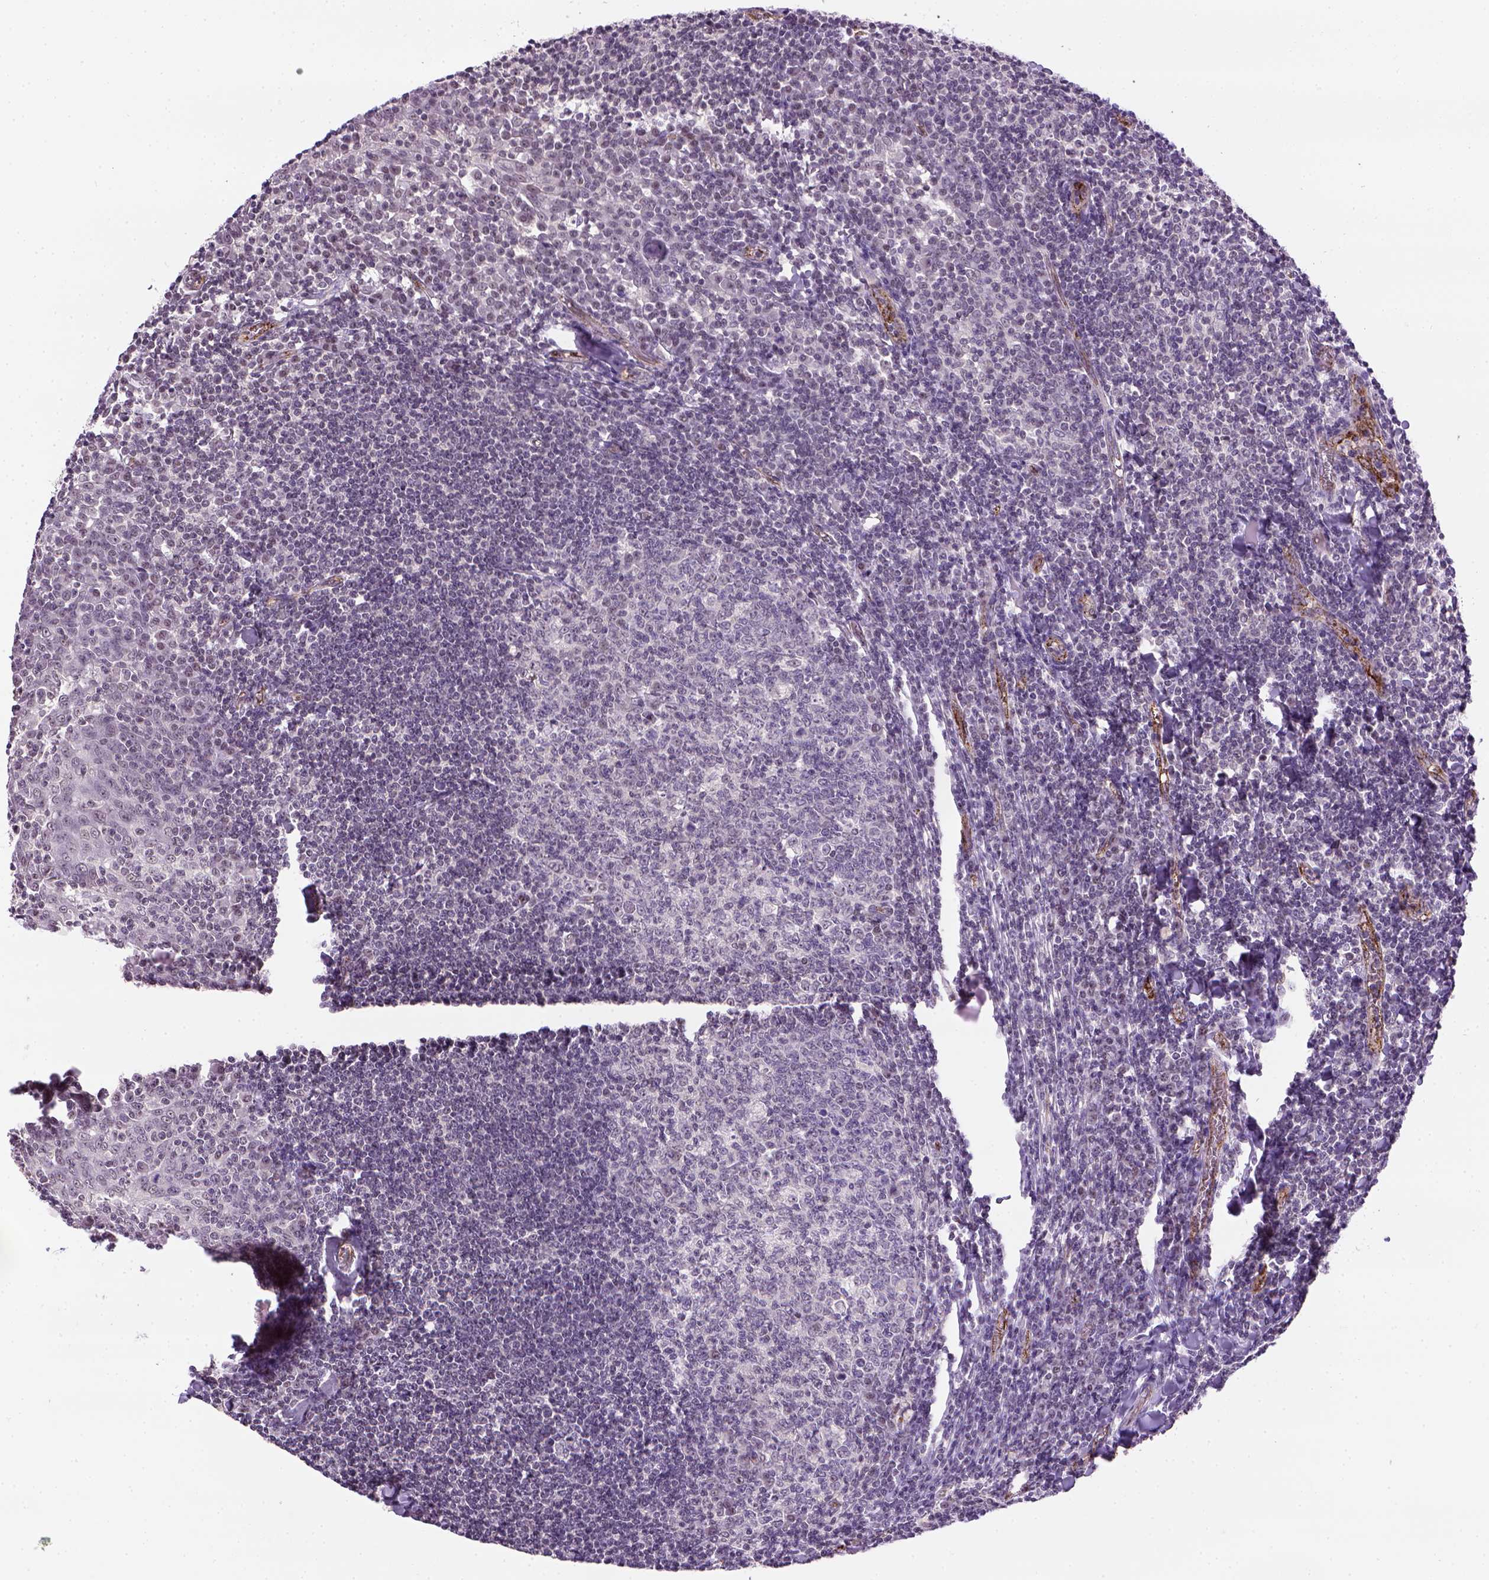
{"staining": {"intensity": "negative", "quantity": "none", "location": "none"}, "tissue": "tonsil", "cell_type": "Germinal center cells", "image_type": "normal", "snomed": [{"axis": "morphology", "description": "Normal tissue, NOS"}, {"axis": "topography", "description": "Tonsil"}], "caption": "A photomicrograph of tonsil stained for a protein reveals no brown staining in germinal center cells.", "gene": "VWF", "patient": {"sex": "female", "age": 12}}